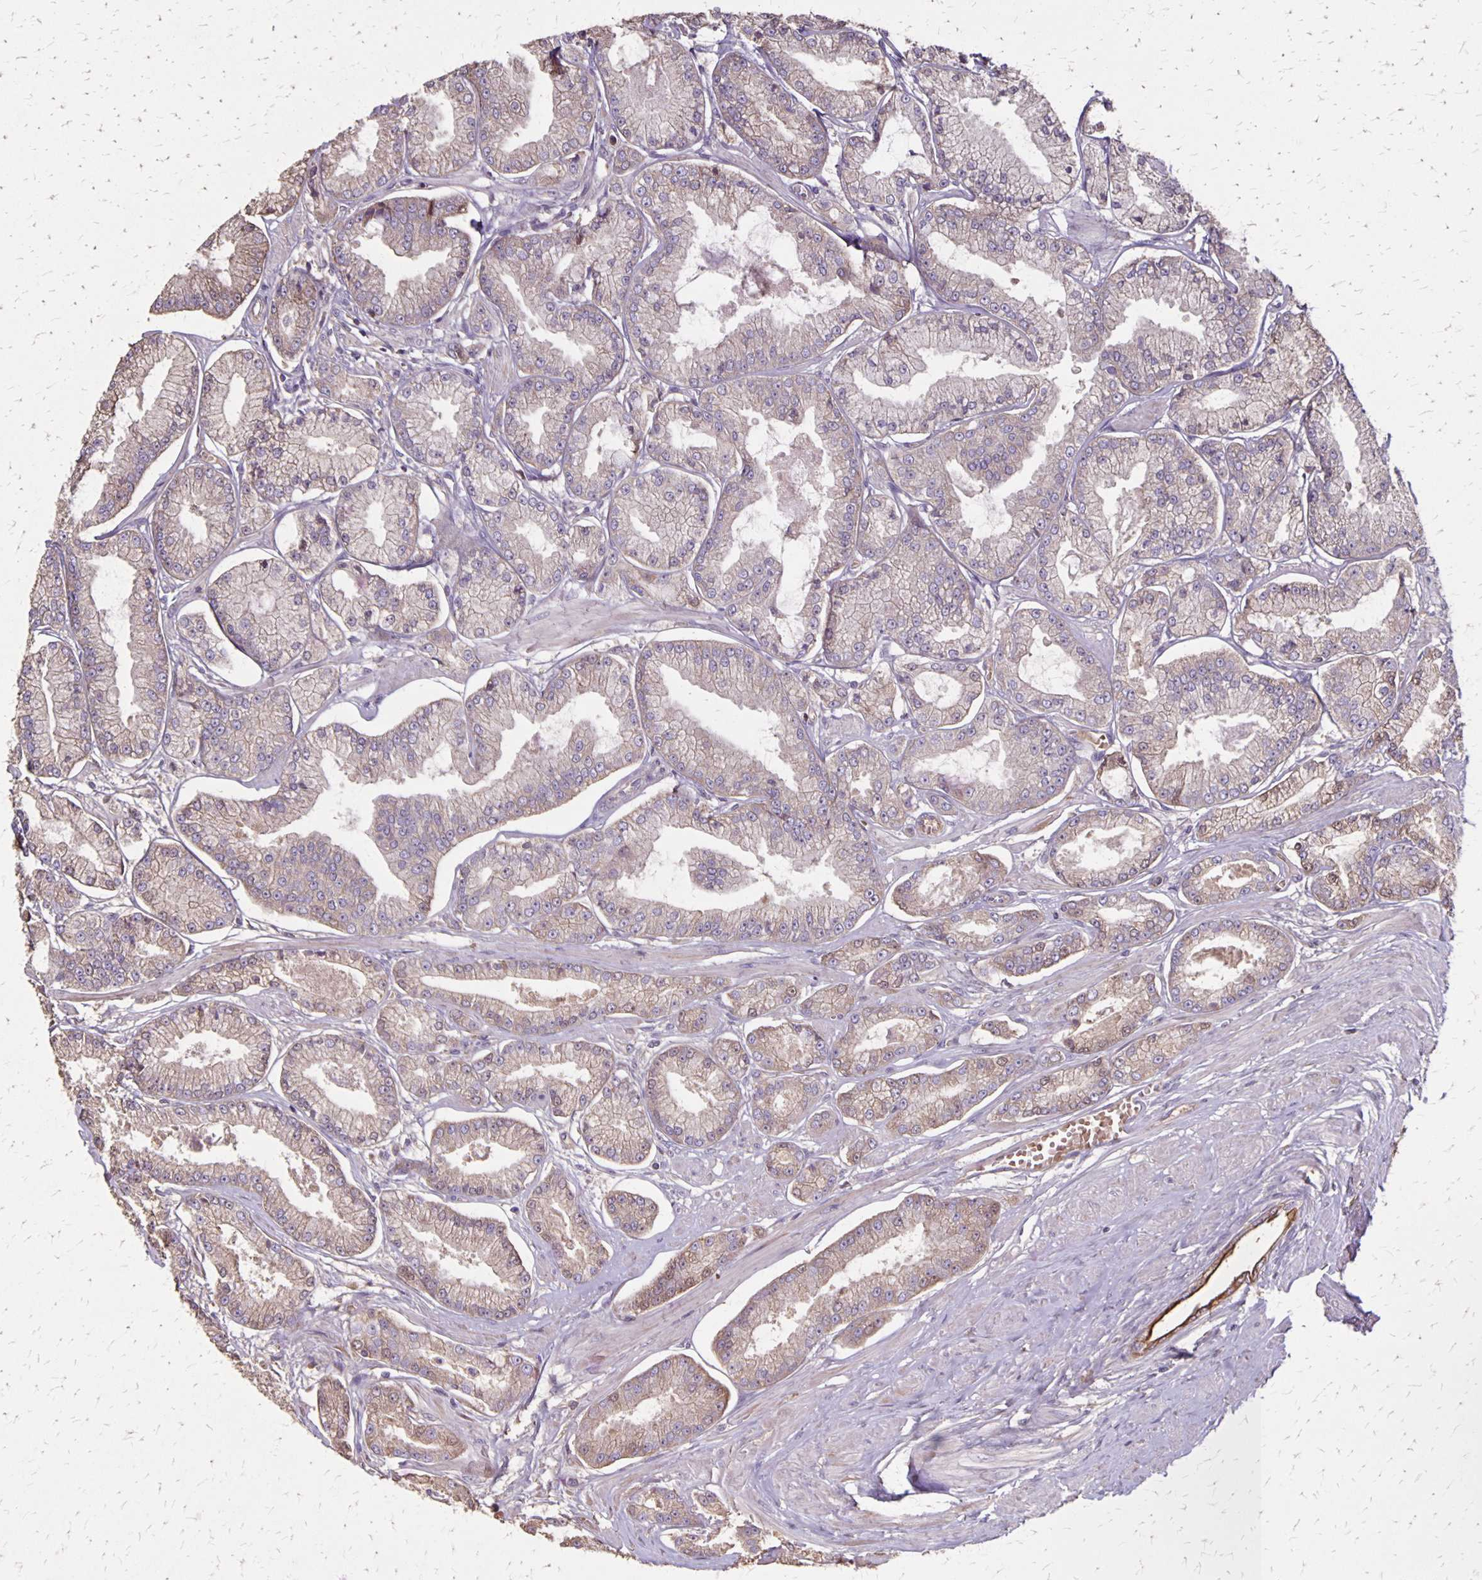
{"staining": {"intensity": "moderate", "quantity": "<25%", "location": "cytoplasmic/membranous"}, "tissue": "prostate cancer", "cell_type": "Tumor cells", "image_type": "cancer", "snomed": [{"axis": "morphology", "description": "Adenocarcinoma, Low grade"}, {"axis": "topography", "description": "Prostate"}], "caption": "The histopathology image demonstrates immunohistochemical staining of prostate cancer (adenocarcinoma (low-grade)). There is moderate cytoplasmic/membranous staining is identified in about <25% of tumor cells.", "gene": "PROM2", "patient": {"sex": "male", "age": 55}}